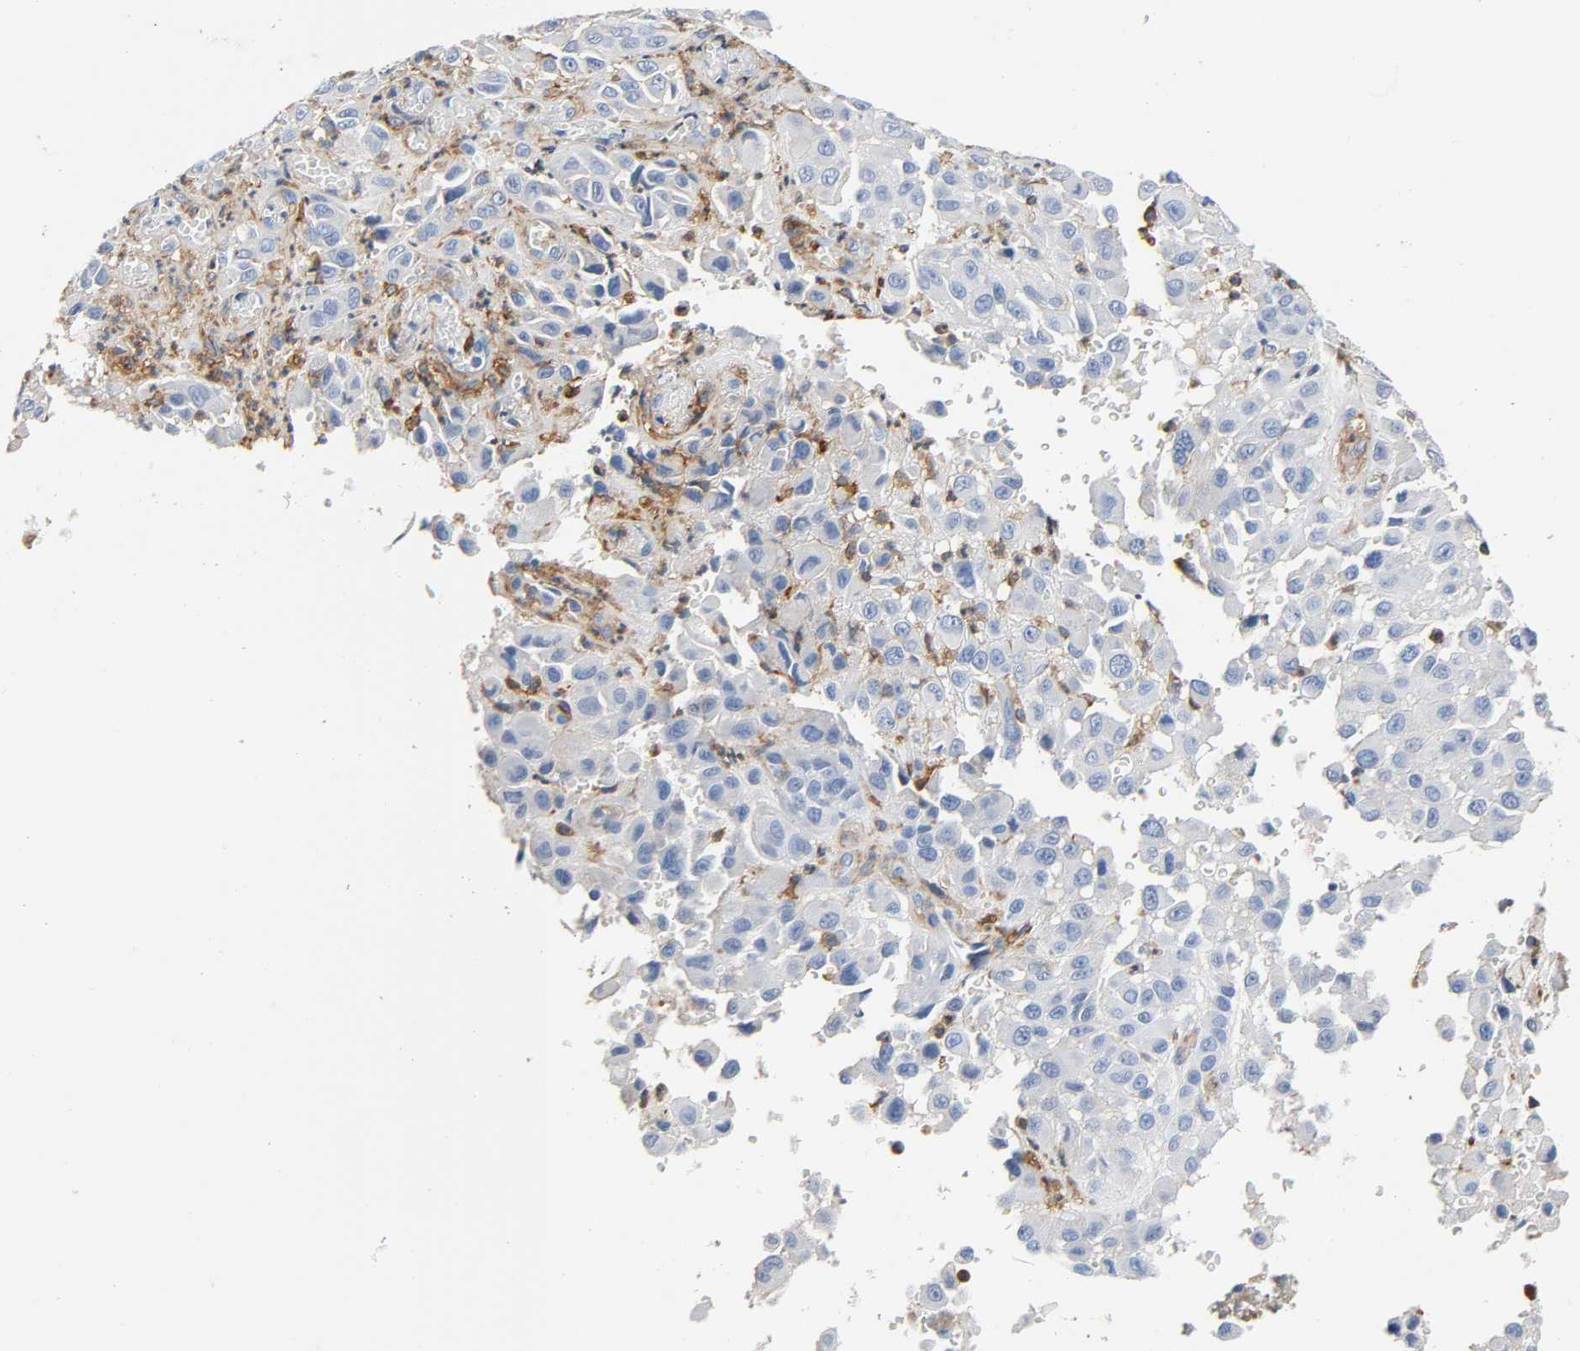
{"staining": {"intensity": "negative", "quantity": "none", "location": "none"}, "tissue": "melanoma", "cell_type": "Tumor cells", "image_type": "cancer", "snomed": [{"axis": "morphology", "description": "Malignant melanoma, NOS"}, {"axis": "topography", "description": "Skin"}], "caption": "Human malignant melanoma stained for a protein using immunohistochemistry reveals no positivity in tumor cells.", "gene": "ANPEP", "patient": {"sex": "female", "age": 21}}